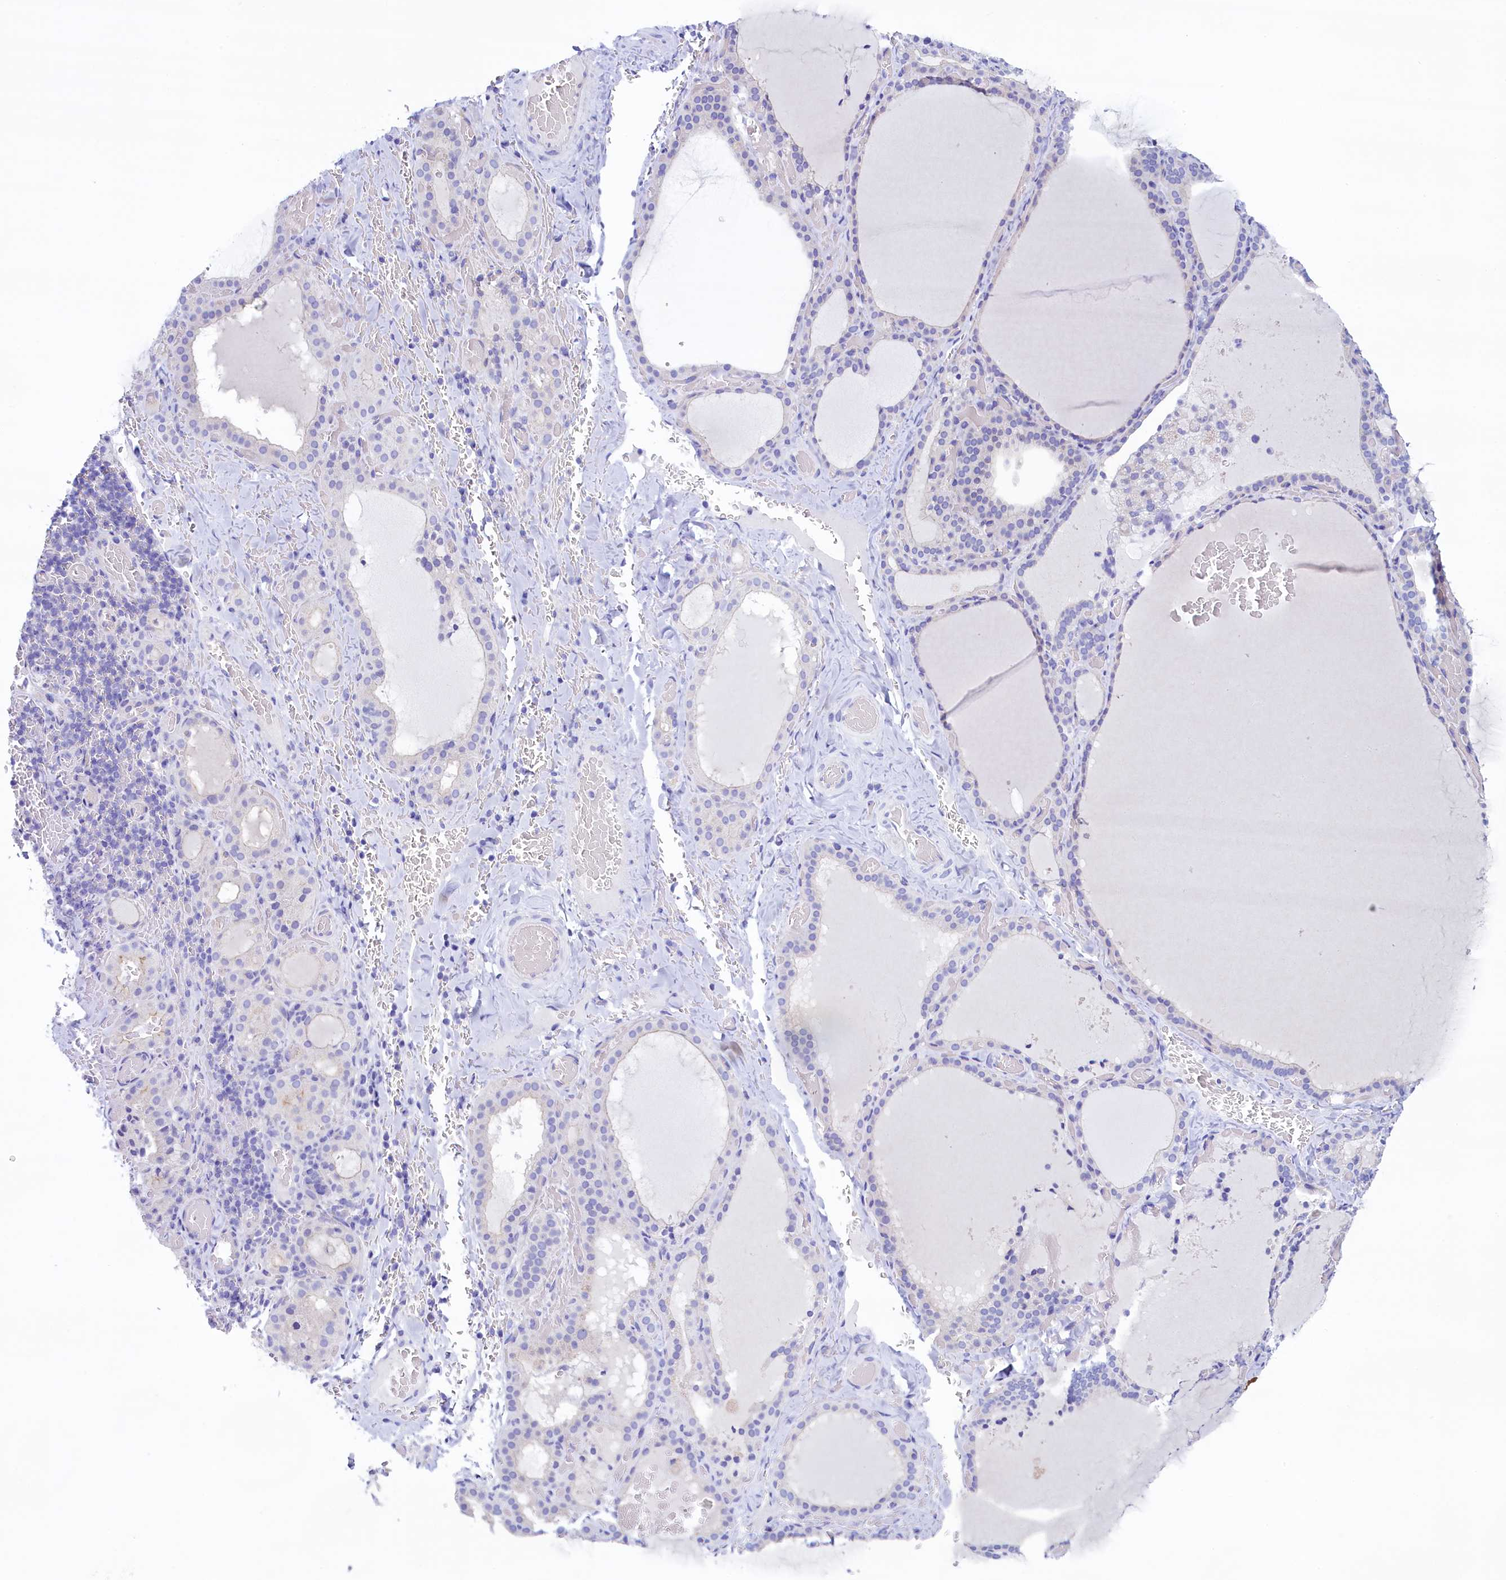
{"staining": {"intensity": "negative", "quantity": "none", "location": "none"}, "tissue": "thyroid gland", "cell_type": "Glandular cells", "image_type": "normal", "snomed": [{"axis": "morphology", "description": "Normal tissue, NOS"}, {"axis": "topography", "description": "Thyroid gland"}], "caption": "Benign thyroid gland was stained to show a protein in brown. There is no significant staining in glandular cells. The staining was performed using DAB to visualize the protein expression in brown, while the nuclei were stained in blue with hematoxylin (Magnification: 20x).", "gene": "KRBOX5", "patient": {"sex": "female", "age": 39}}